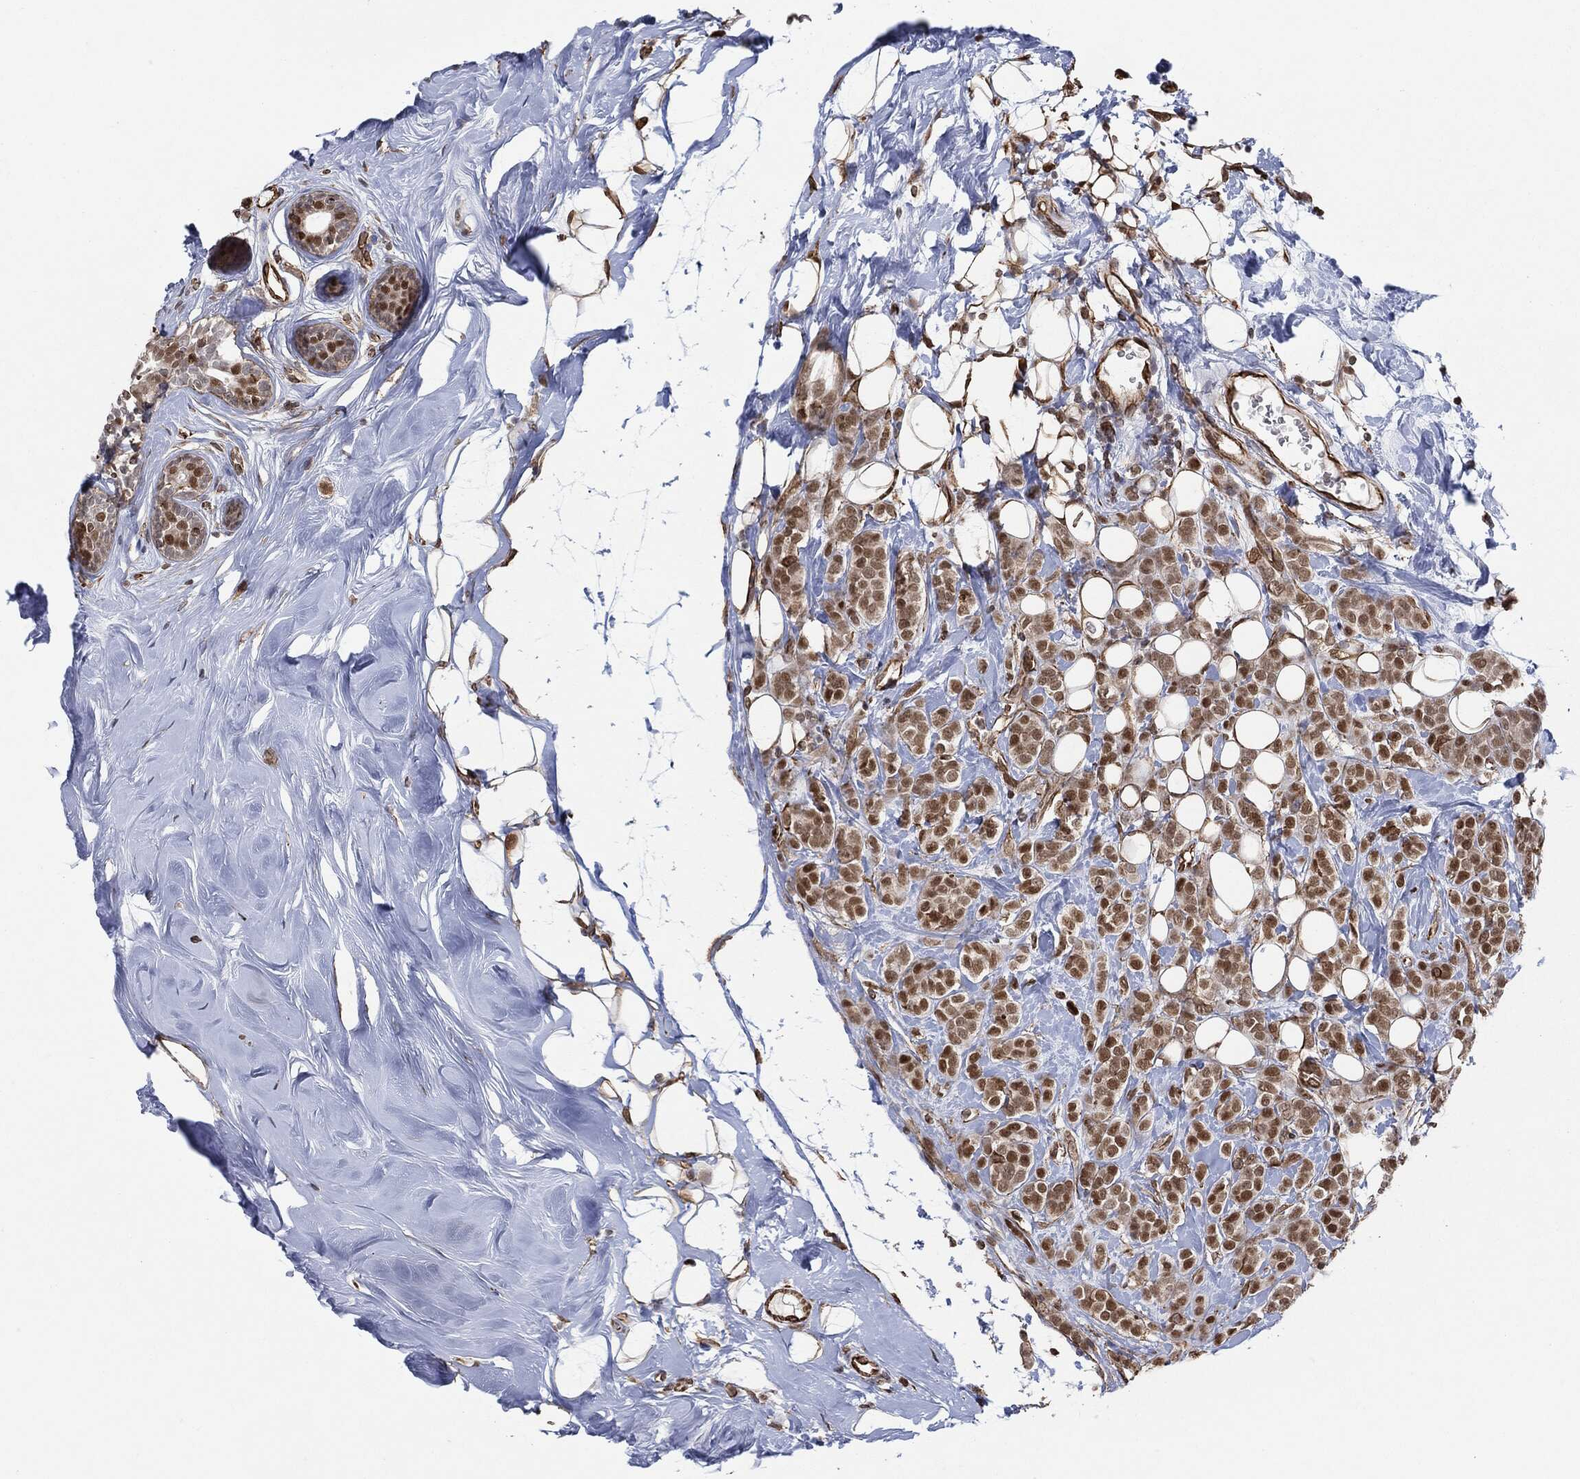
{"staining": {"intensity": "strong", "quantity": "<25%", "location": "nuclear"}, "tissue": "breast cancer", "cell_type": "Tumor cells", "image_type": "cancer", "snomed": [{"axis": "morphology", "description": "Lobular carcinoma"}, {"axis": "topography", "description": "Breast"}], "caption": "Immunohistochemistry staining of breast lobular carcinoma, which exhibits medium levels of strong nuclear positivity in about <25% of tumor cells indicating strong nuclear protein staining. The staining was performed using DAB (brown) for protein detection and nuclei were counterstained in hematoxylin (blue).", "gene": "TP53RK", "patient": {"sex": "female", "age": 49}}